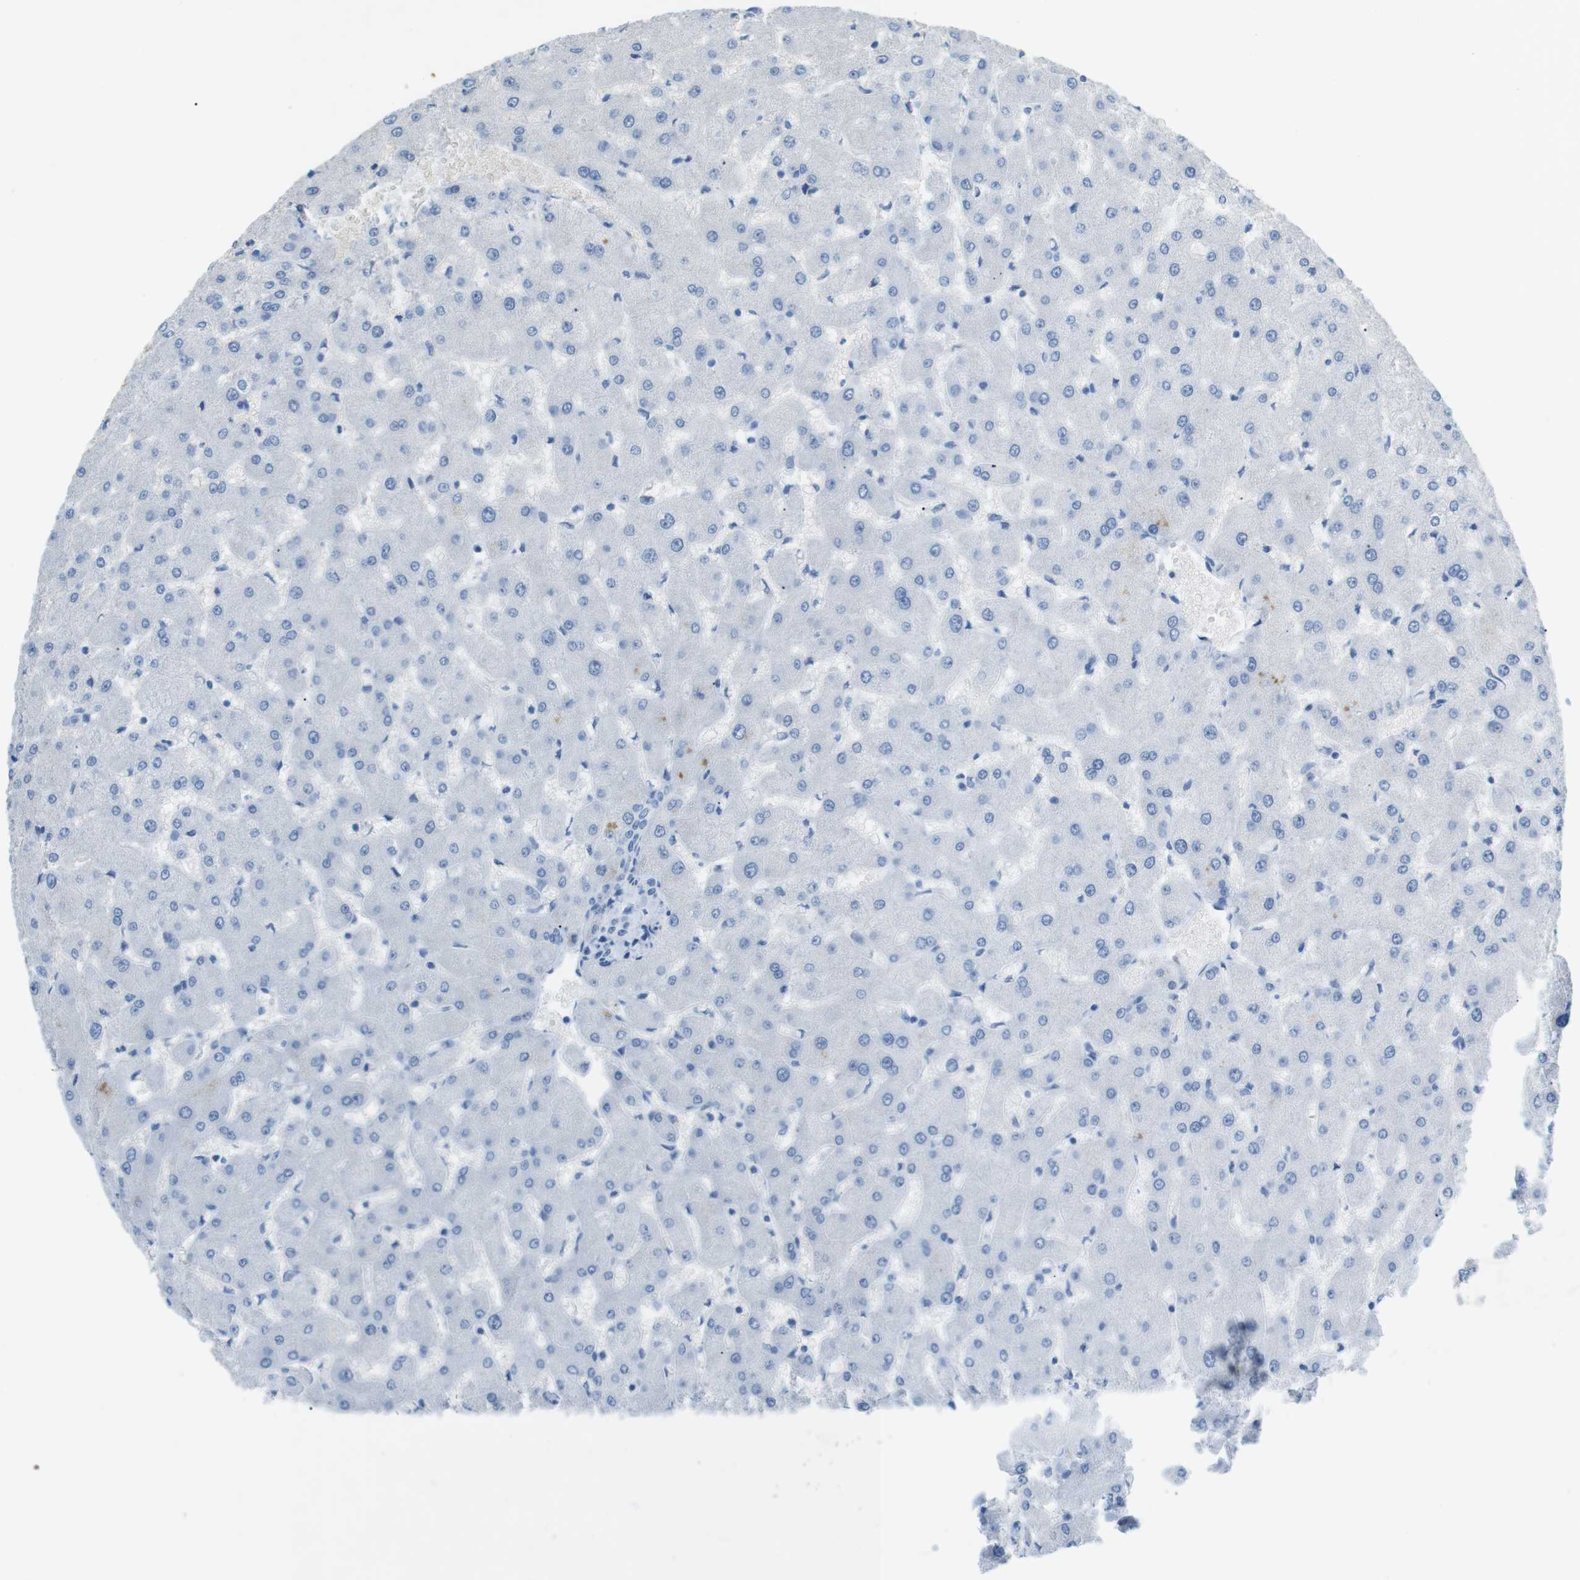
{"staining": {"intensity": "negative", "quantity": "none", "location": "none"}, "tissue": "liver", "cell_type": "Cholangiocytes", "image_type": "normal", "snomed": [{"axis": "morphology", "description": "Normal tissue, NOS"}, {"axis": "topography", "description": "Liver"}], "caption": "The immunohistochemistry photomicrograph has no significant expression in cholangiocytes of liver.", "gene": "SALL4", "patient": {"sex": "female", "age": 63}}